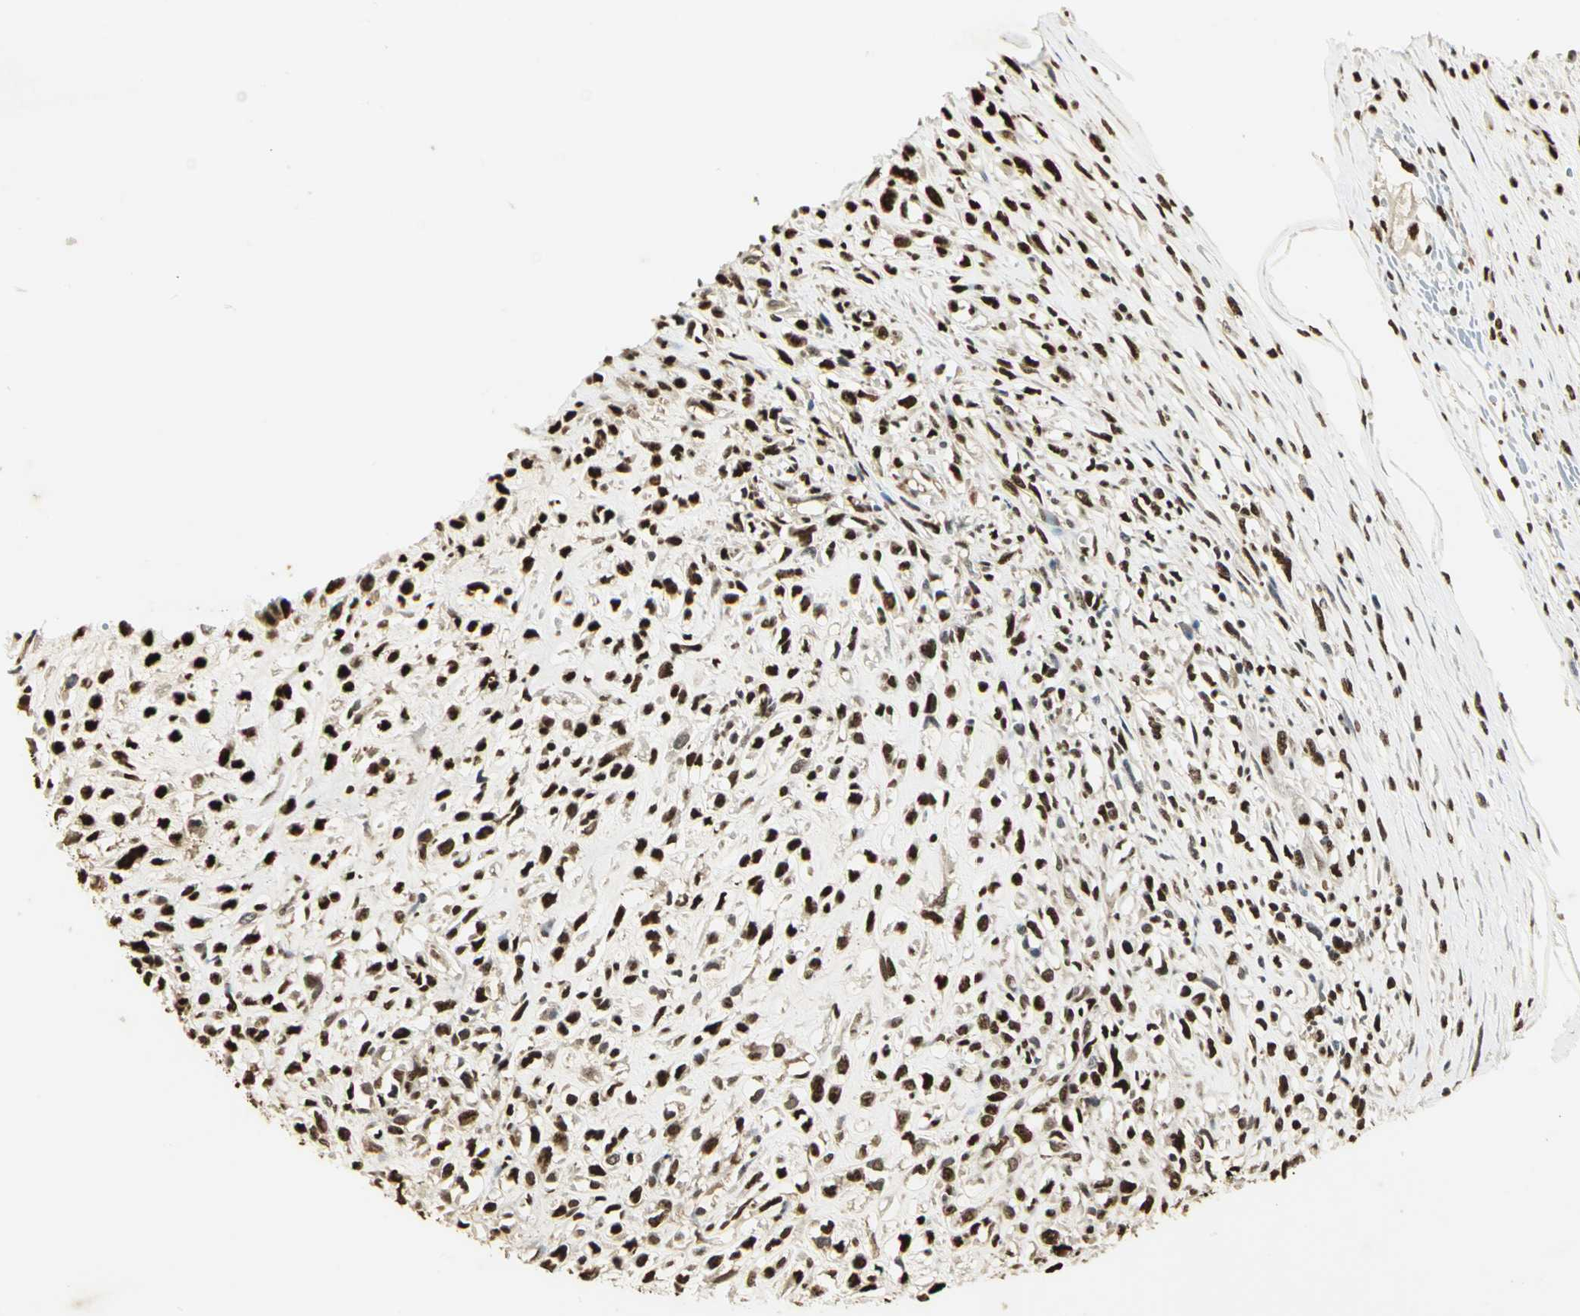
{"staining": {"intensity": "strong", "quantity": ">75%", "location": "nuclear"}, "tissue": "head and neck cancer", "cell_type": "Tumor cells", "image_type": "cancer", "snomed": [{"axis": "morphology", "description": "Necrosis, NOS"}, {"axis": "morphology", "description": "Neoplasm, malignant, NOS"}, {"axis": "topography", "description": "Salivary gland"}, {"axis": "topography", "description": "Head-Neck"}], "caption": "High-magnification brightfield microscopy of head and neck cancer (malignant neoplasm) stained with DAB (brown) and counterstained with hematoxylin (blue). tumor cells exhibit strong nuclear staining is appreciated in approximately>75% of cells. The staining was performed using DAB, with brown indicating positive protein expression. Nuclei are stained blue with hematoxylin.", "gene": "SET", "patient": {"sex": "male", "age": 43}}